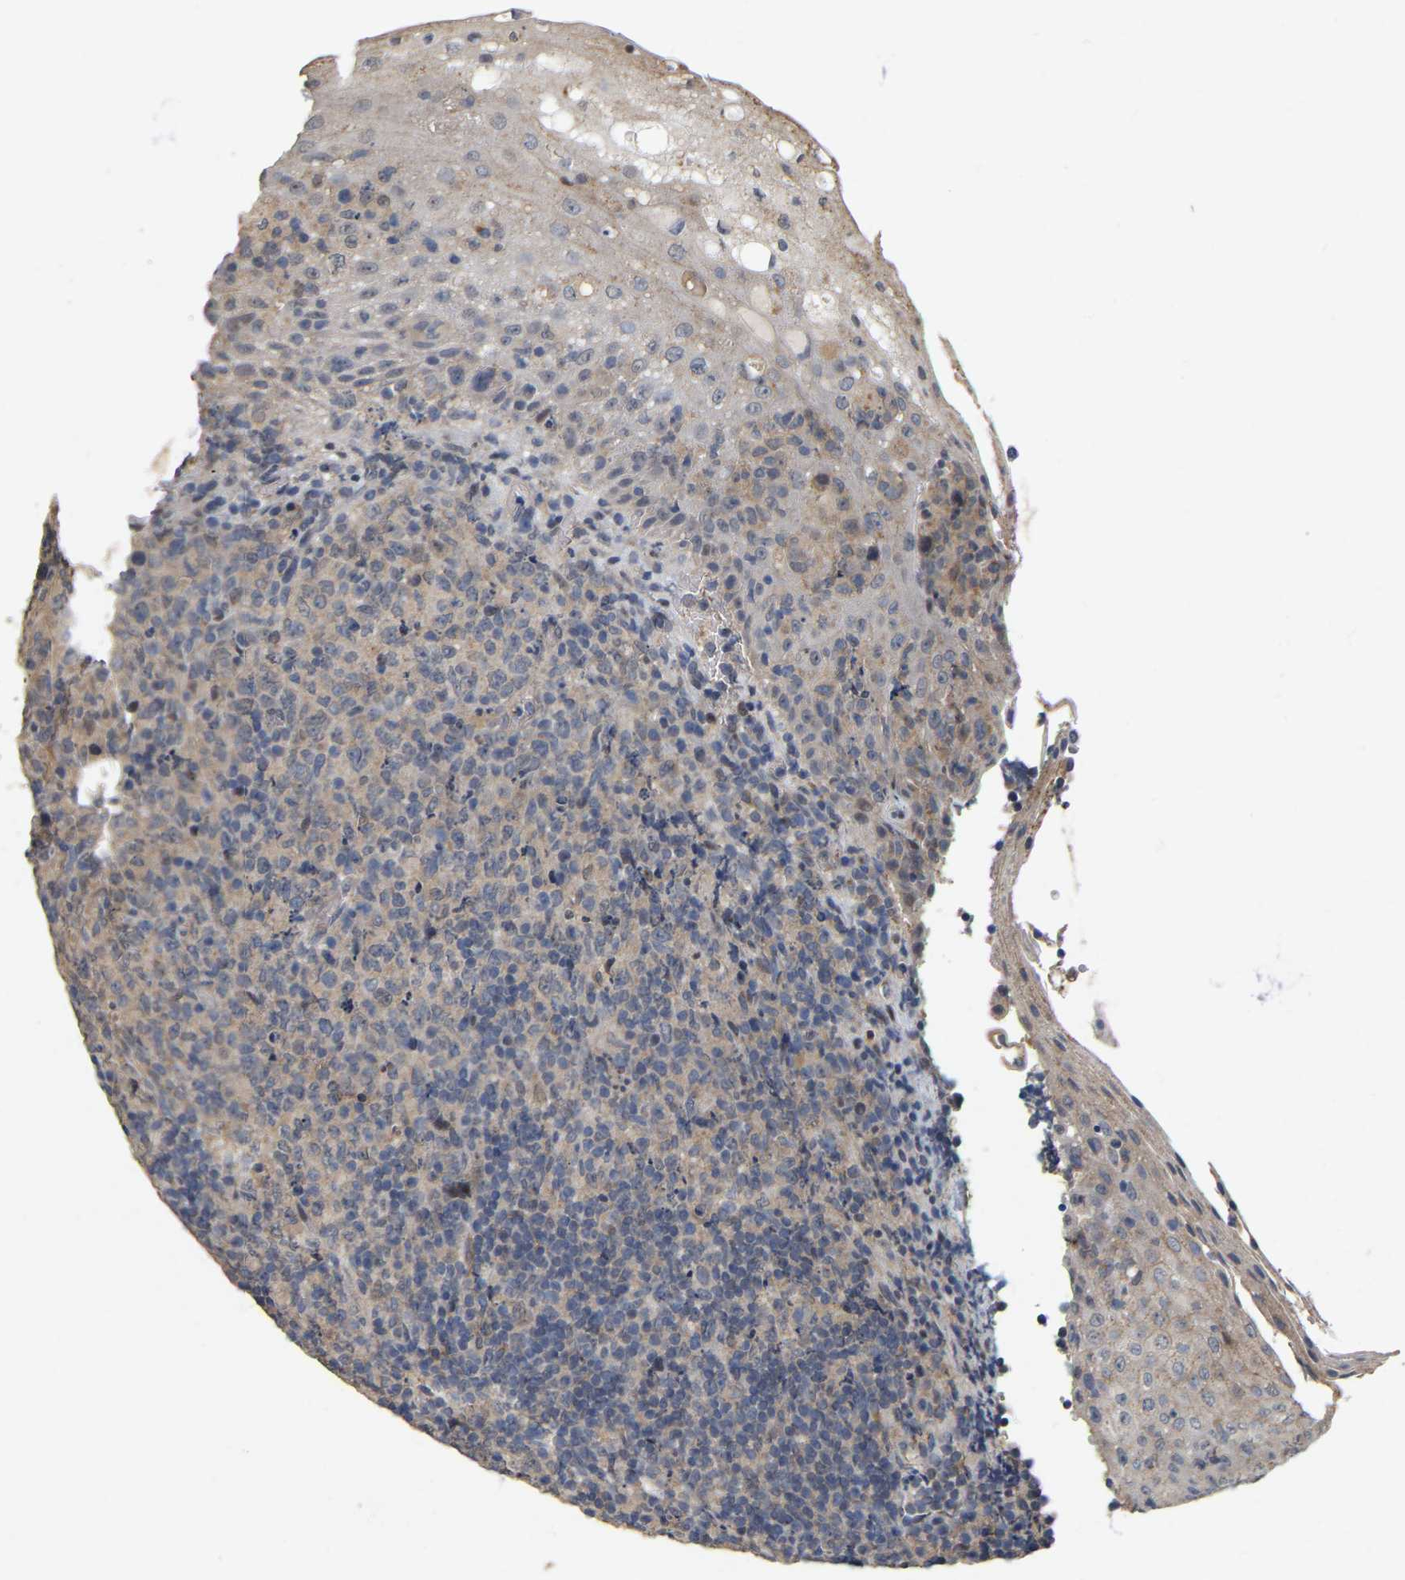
{"staining": {"intensity": "weak", "quantity": "<25%", "location": "cytoplasmic/membranous"}, "tissue": "lymphoma", "cell_type": "Tumor cells", "image_type": "cancer", "snomed": [{"axis": "morphology", "description": "Malignant lymphoma, non-Hodgkin's type, High grade"}, {"axis": "topography", "description": "Tonsil"}], "caption": "Tumor cells are negative for brown protein staining in high-grade malignant lymphoma, non-Hodgkin's type.", "gene": "RUVBL1", "patient": {"sex": "female", "age": 36}}